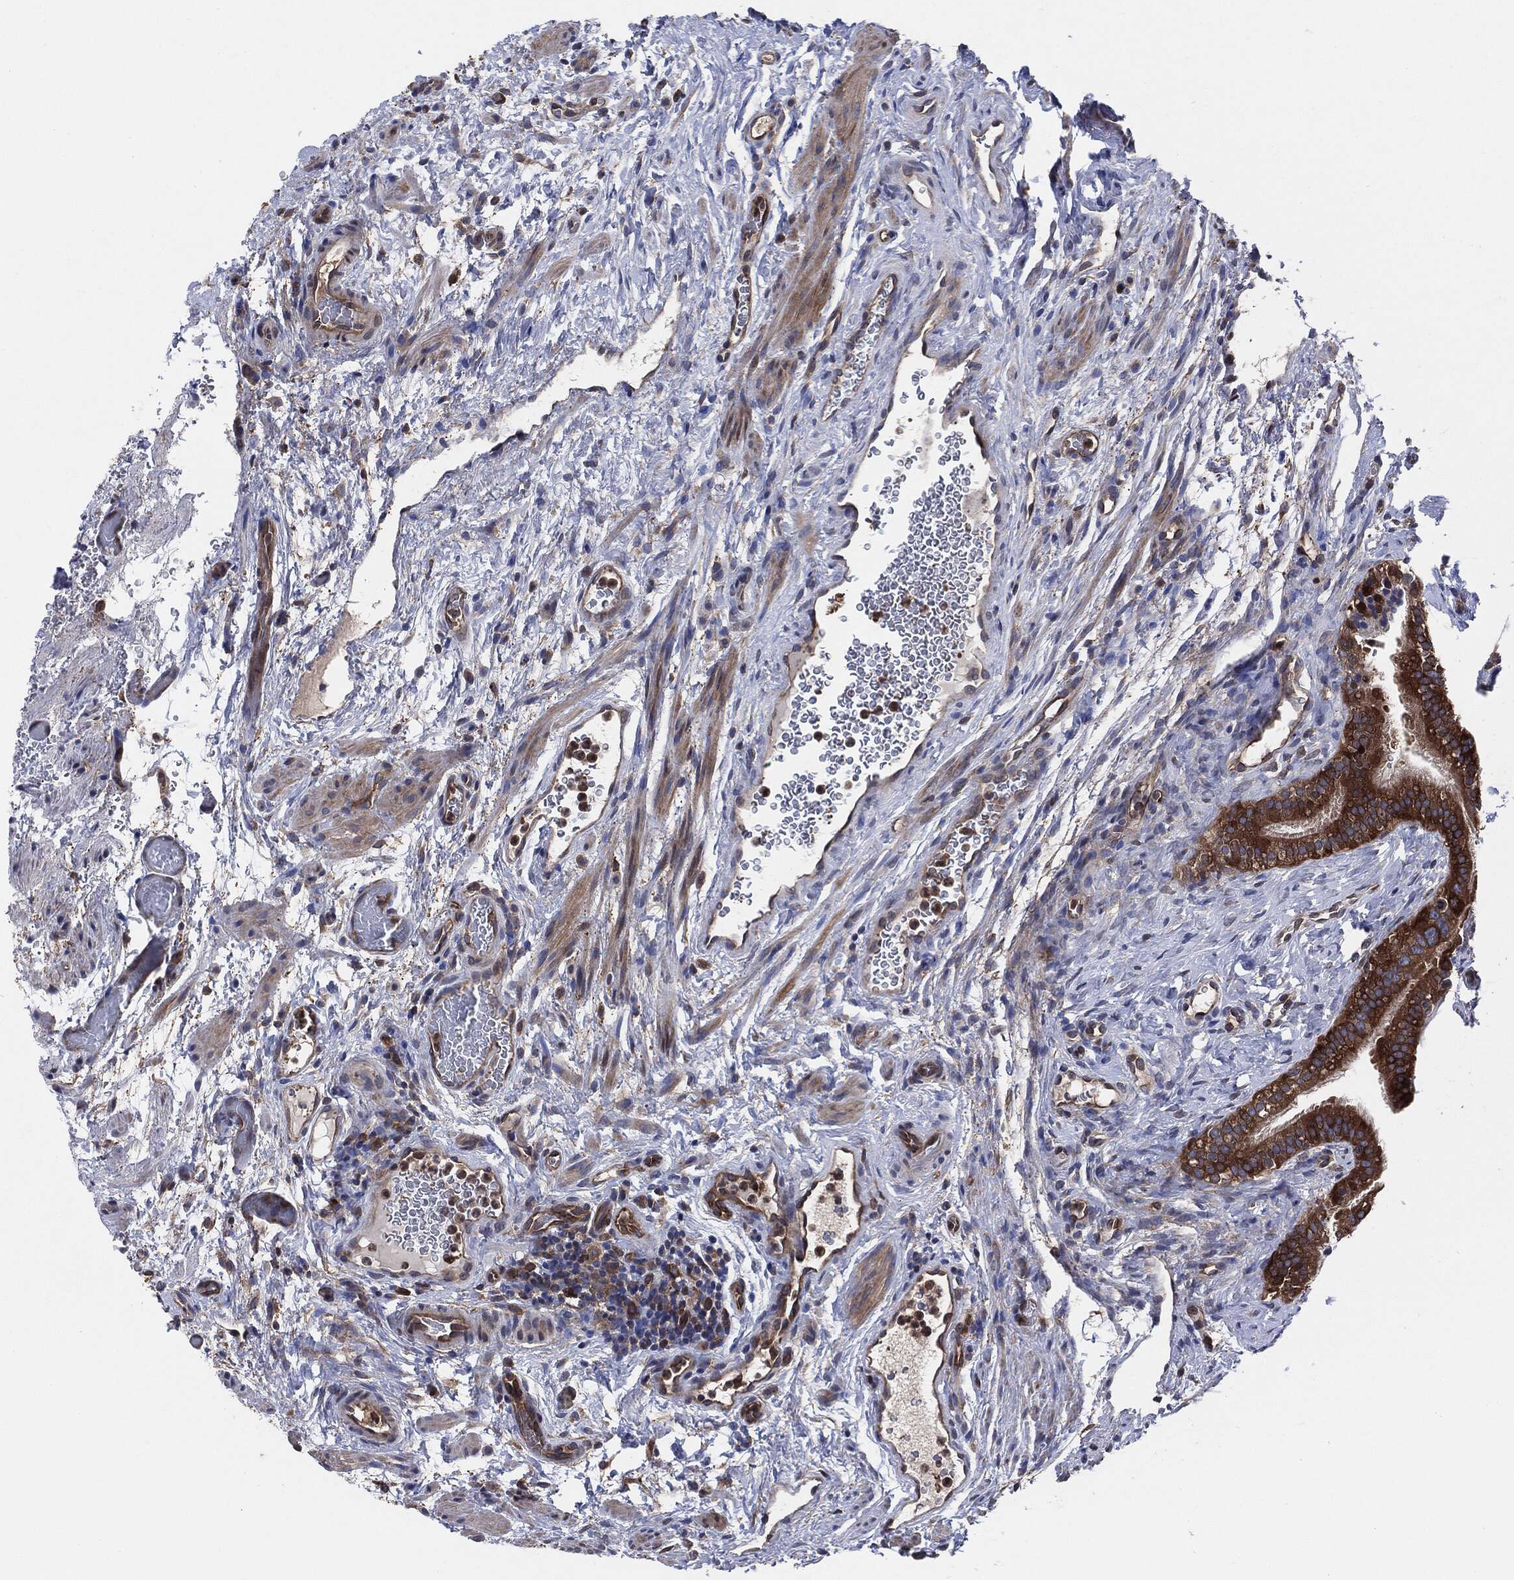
{"staining": {"intensity": "strong", "quantity": ">75%", "location": "cytoplasmic/membranous"}, "tissue": "fallopian tube", "cell_type": "Glandular cells", "image_type": "normal", "snomed": [{"axis": "morphology", "description": "Normal tissue, NOS"}, {"axis": "topography", "description": "Fallopian tube"}], "caption": "This image displays unremarkable fallopian tube stained with immunohistochemistry (IHC) to label a protein in brown. The cytoplasmic/membranous of glandular cells show strong positivity for the protein. Nuclei are counter-stained blue.", "gene": "XPNPEP1", "patient": {"sex": "female", "age": 41}}